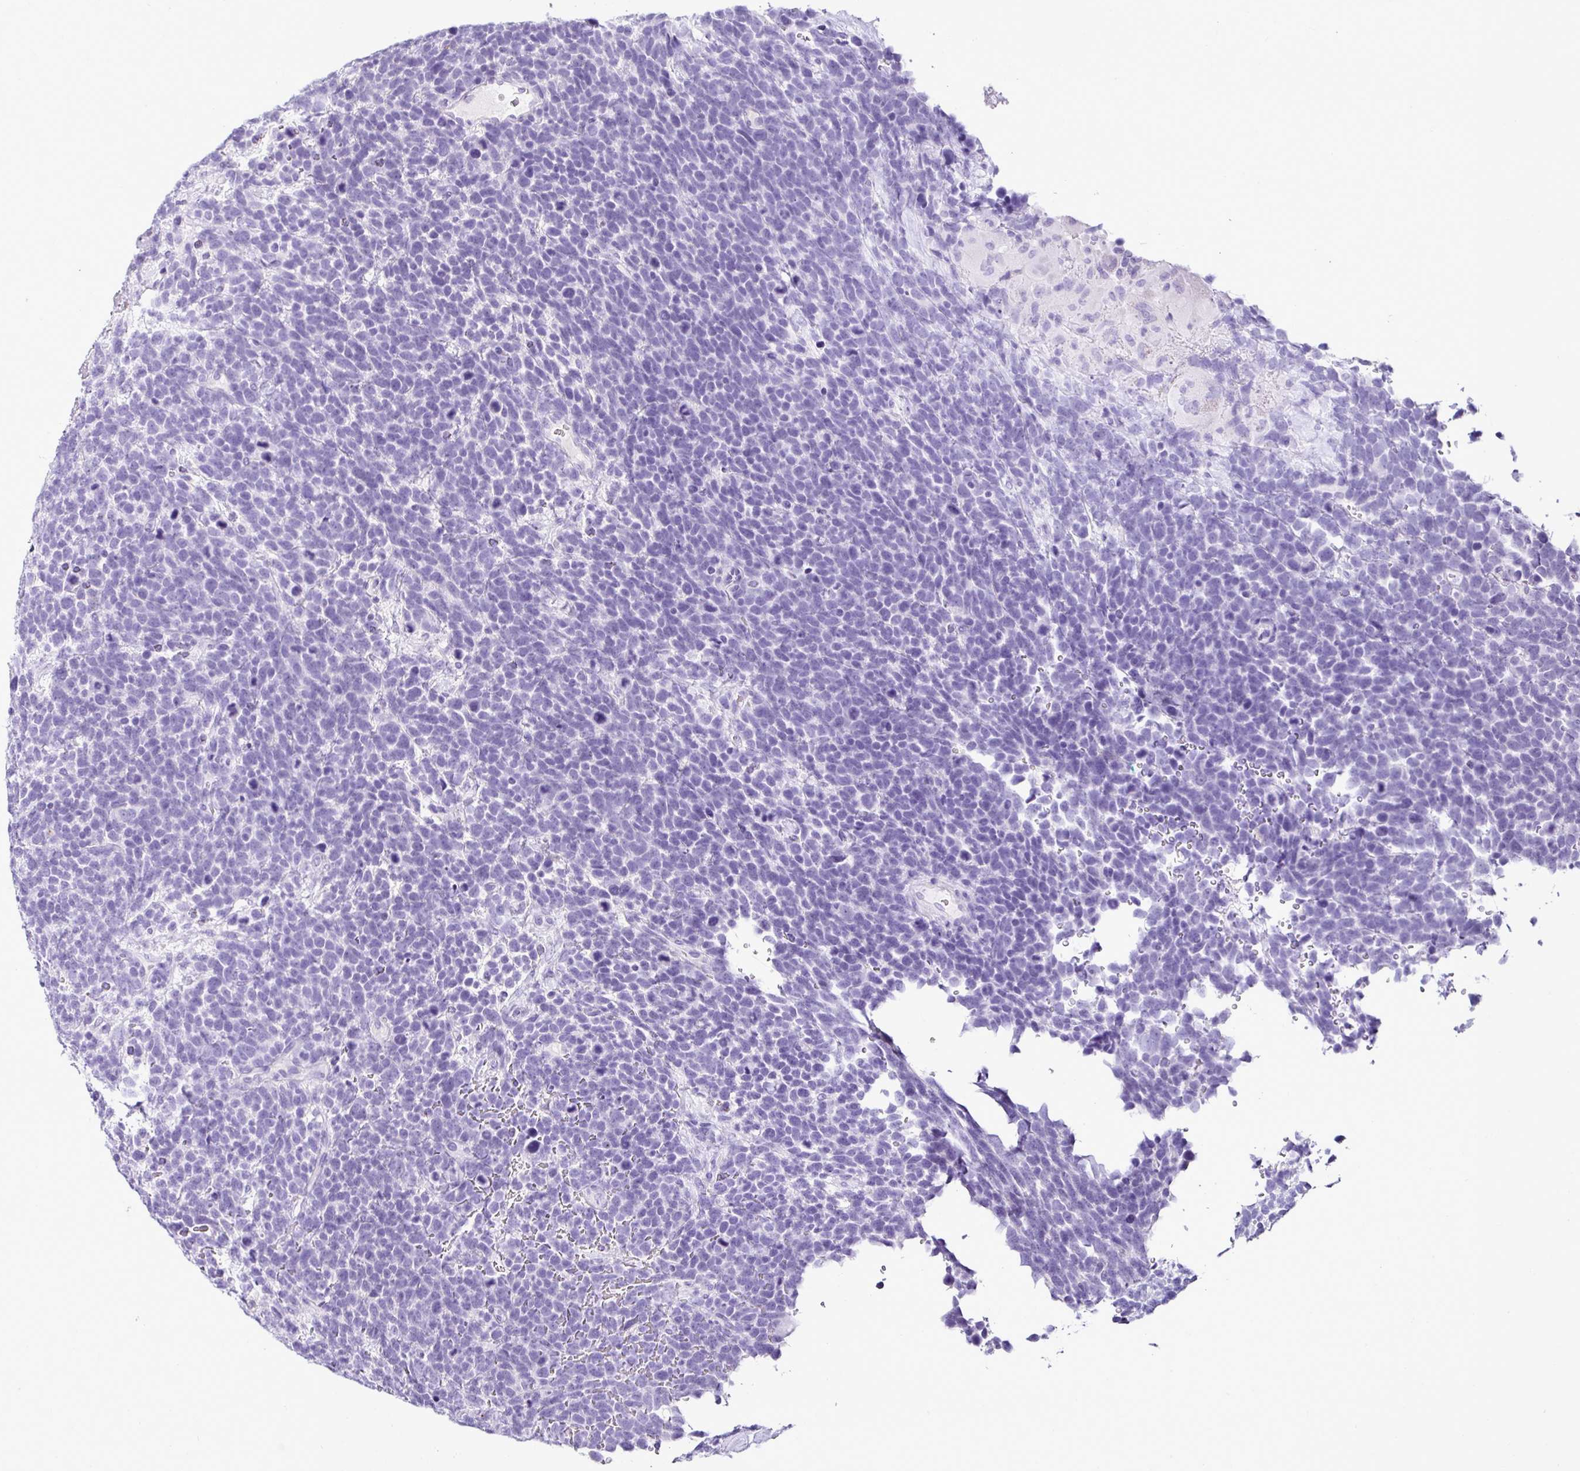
{"staining": {"intensity": "negative", "quantity": "none", "location": "none"}, "tissue": "urothelial cancer", "cell_type": "Tumor cells", "image_type": "cancer", "snomed": [{"axis": "morphology", "description": "Urothelial carcinoma, High grade"}, {"axis": "topography", "description": "Urinary bladder"}], "caption": "Human urothelial carcinoma (high-grade) stained for a protein using IHC demonstrates no positivity in tumor cells.", "gene": "SERPINB3", "patient": {"sex": "female", "age": 82}}